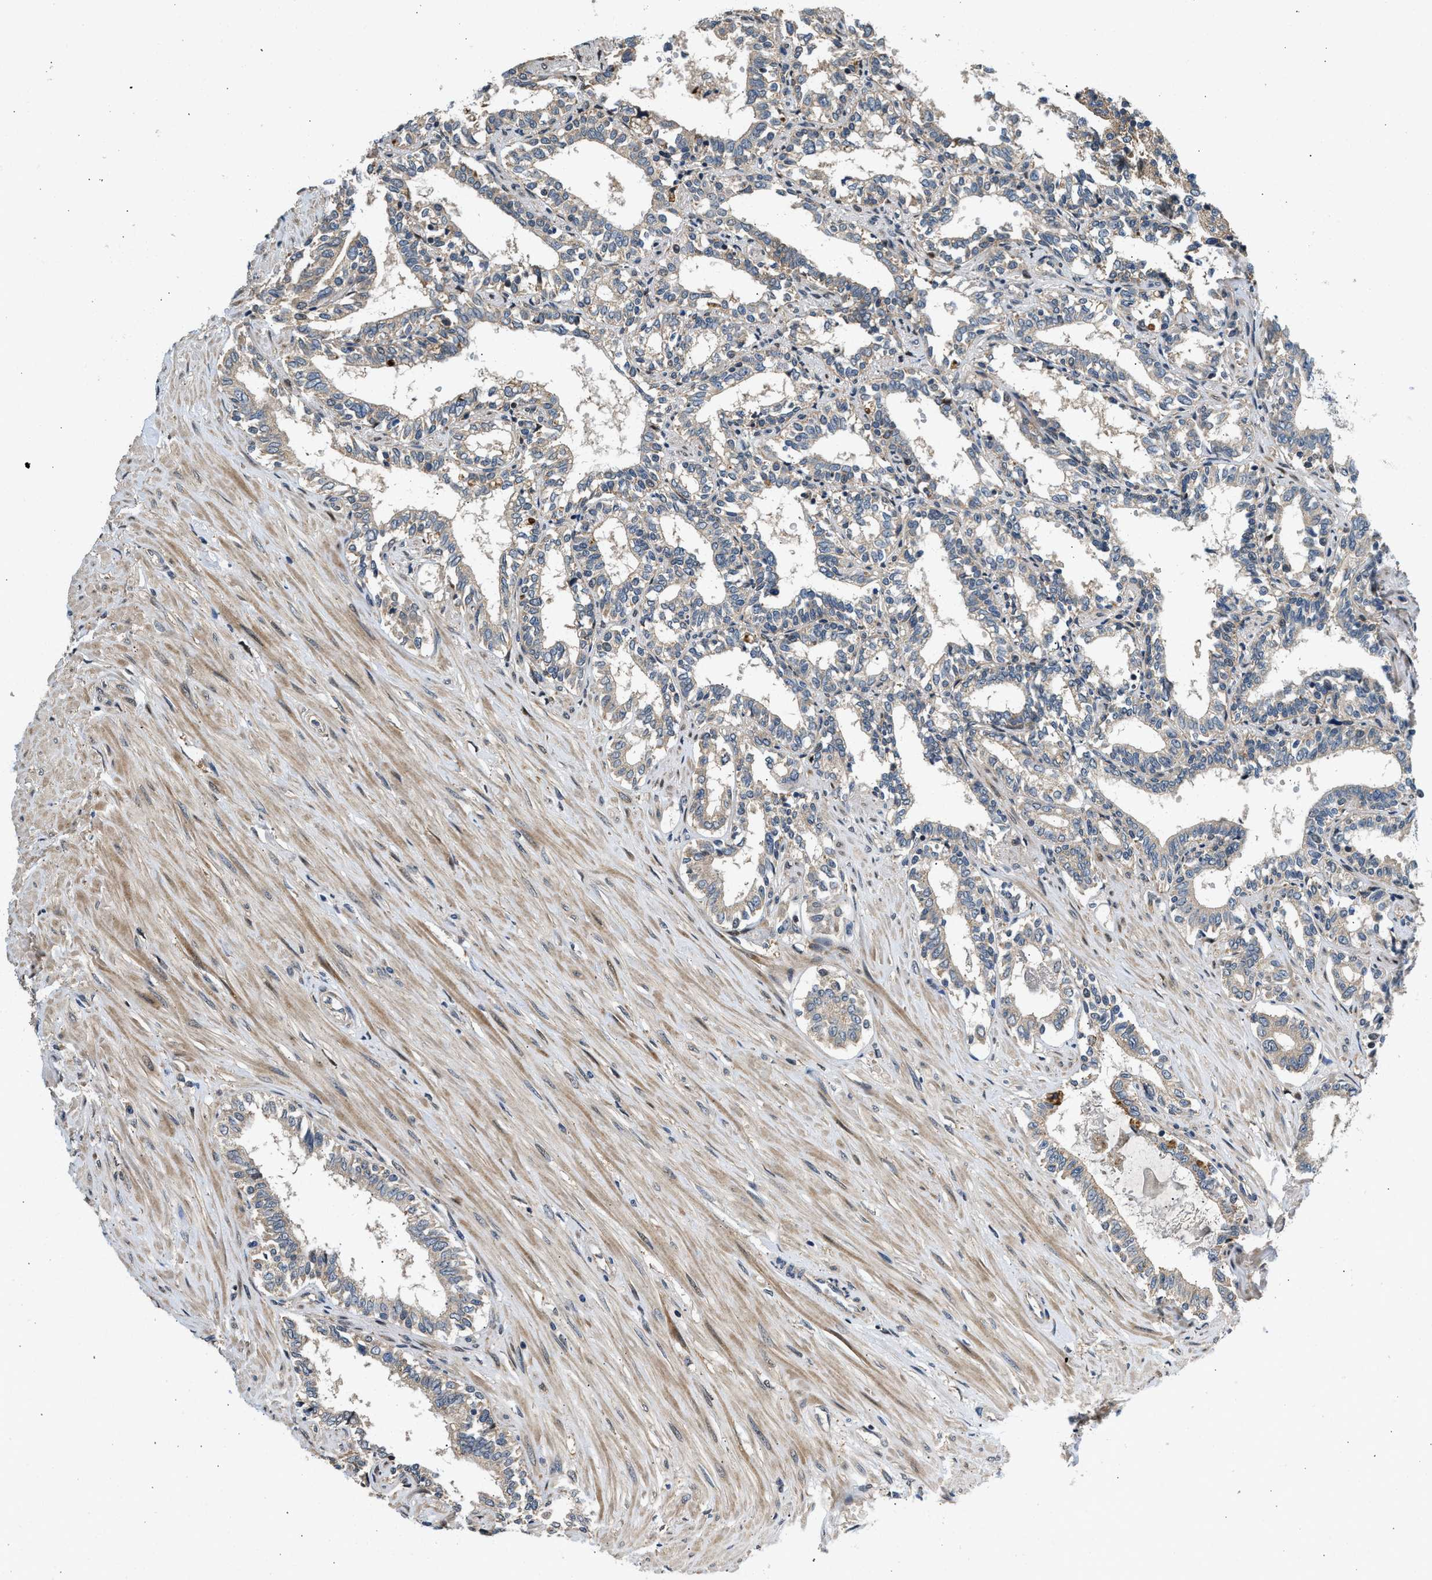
{"staining": {"intensity": "weak", "quantity": ">75%", "location": "cytoplasmic/membranous"}, "tissue": "seminal vesicle", "cell_type": "Glandular cells", "image_type": "normal", "snomed": [{"axis": "morphology", "description": "Normal tissue, NOS"}, {"axis": "morphology", "description": "Adenocarcinoma, High grade"}, {"axis": "topography", "description": "Prostate"}, {"axis": "topography", "description": "Seminal veicle"}], "caption": "DAB immunohistochemical staining of benign seminal vesicle reveals weak cytoplasmic/membranous protein staining in approximately >75% of glandular cells.", "gene": "IL3RA", "patient": {"sex": "male", "age": 55}}